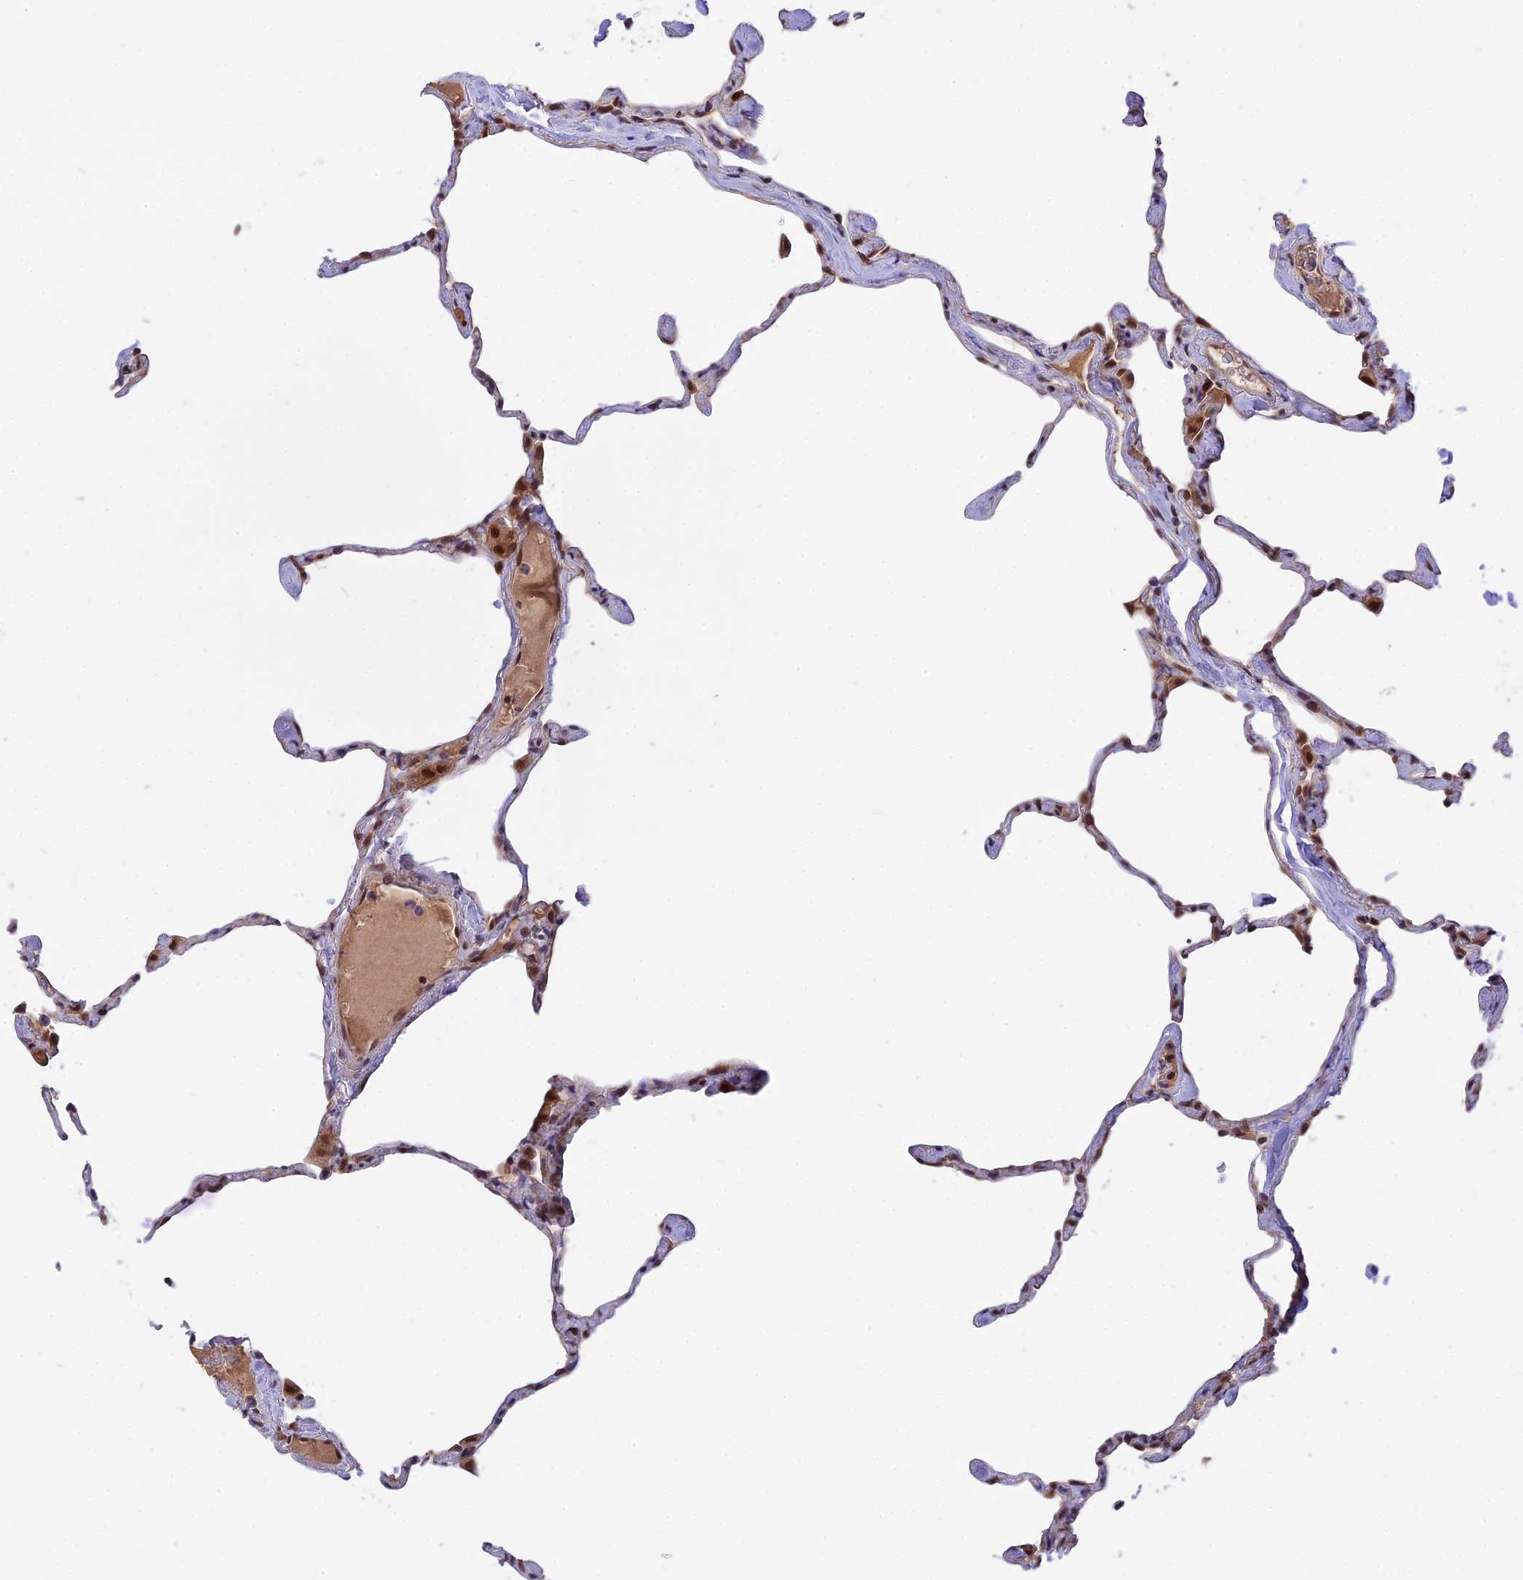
{"staining": {"intensity": "negative", "quantity": "none", "location": "none"}, "tissue": "lung", "cell_type": "Alveolar cells", "image_type": "normal", "snomed": [{"axis": "morphology", "description": "Normal tissue, NOS"}, {"axis": "topography", "description": "Lung"}], "caption": "IHC of unremarkable human lung displays no staining in alveolar cells.", "gene": "ZNF428", "patient": {"sex": "male", "age": 65}}